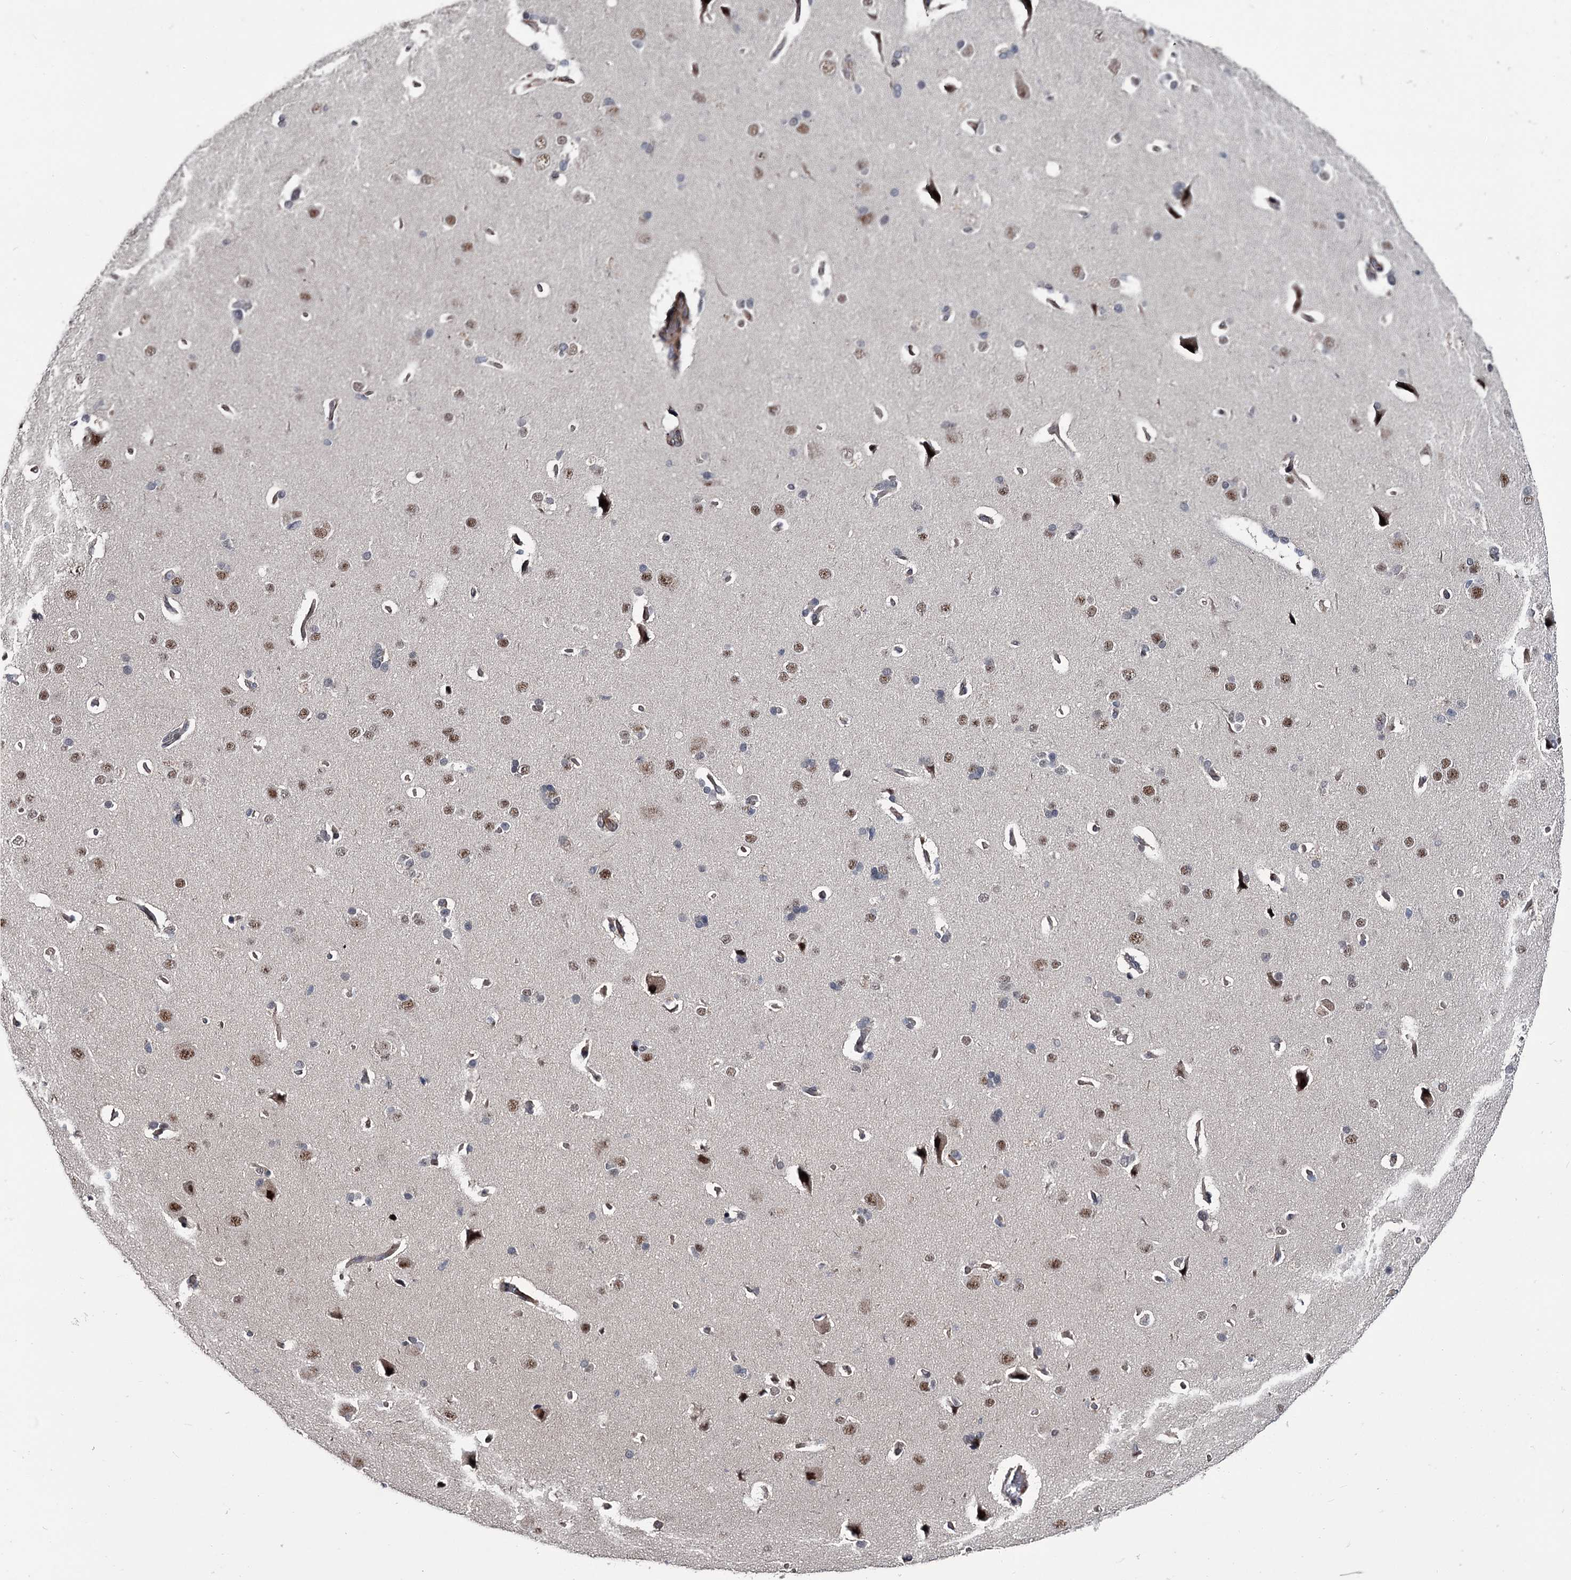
{"staining": {"intensity": "moderate", "quantity": "<25%", "location": "cytoplasmic/membranous"}, "tissue": "cerebral cortex", "cell_type": "Endothelial cells", "image_type": "normal", "snomed": [{"axis": "morphology", "description": "Normal tissue, NOS"}, {"axis": "topography", "description": "Cerebral cortex"}], "caption": "Protein expression analysis of benign human cerebral cortex reveals moderate cytoplasmic/membranous expression in about <25% of endothelial cells.", "gene": "PRPF40B", "patient": {"sex": "male", "age": 62}}